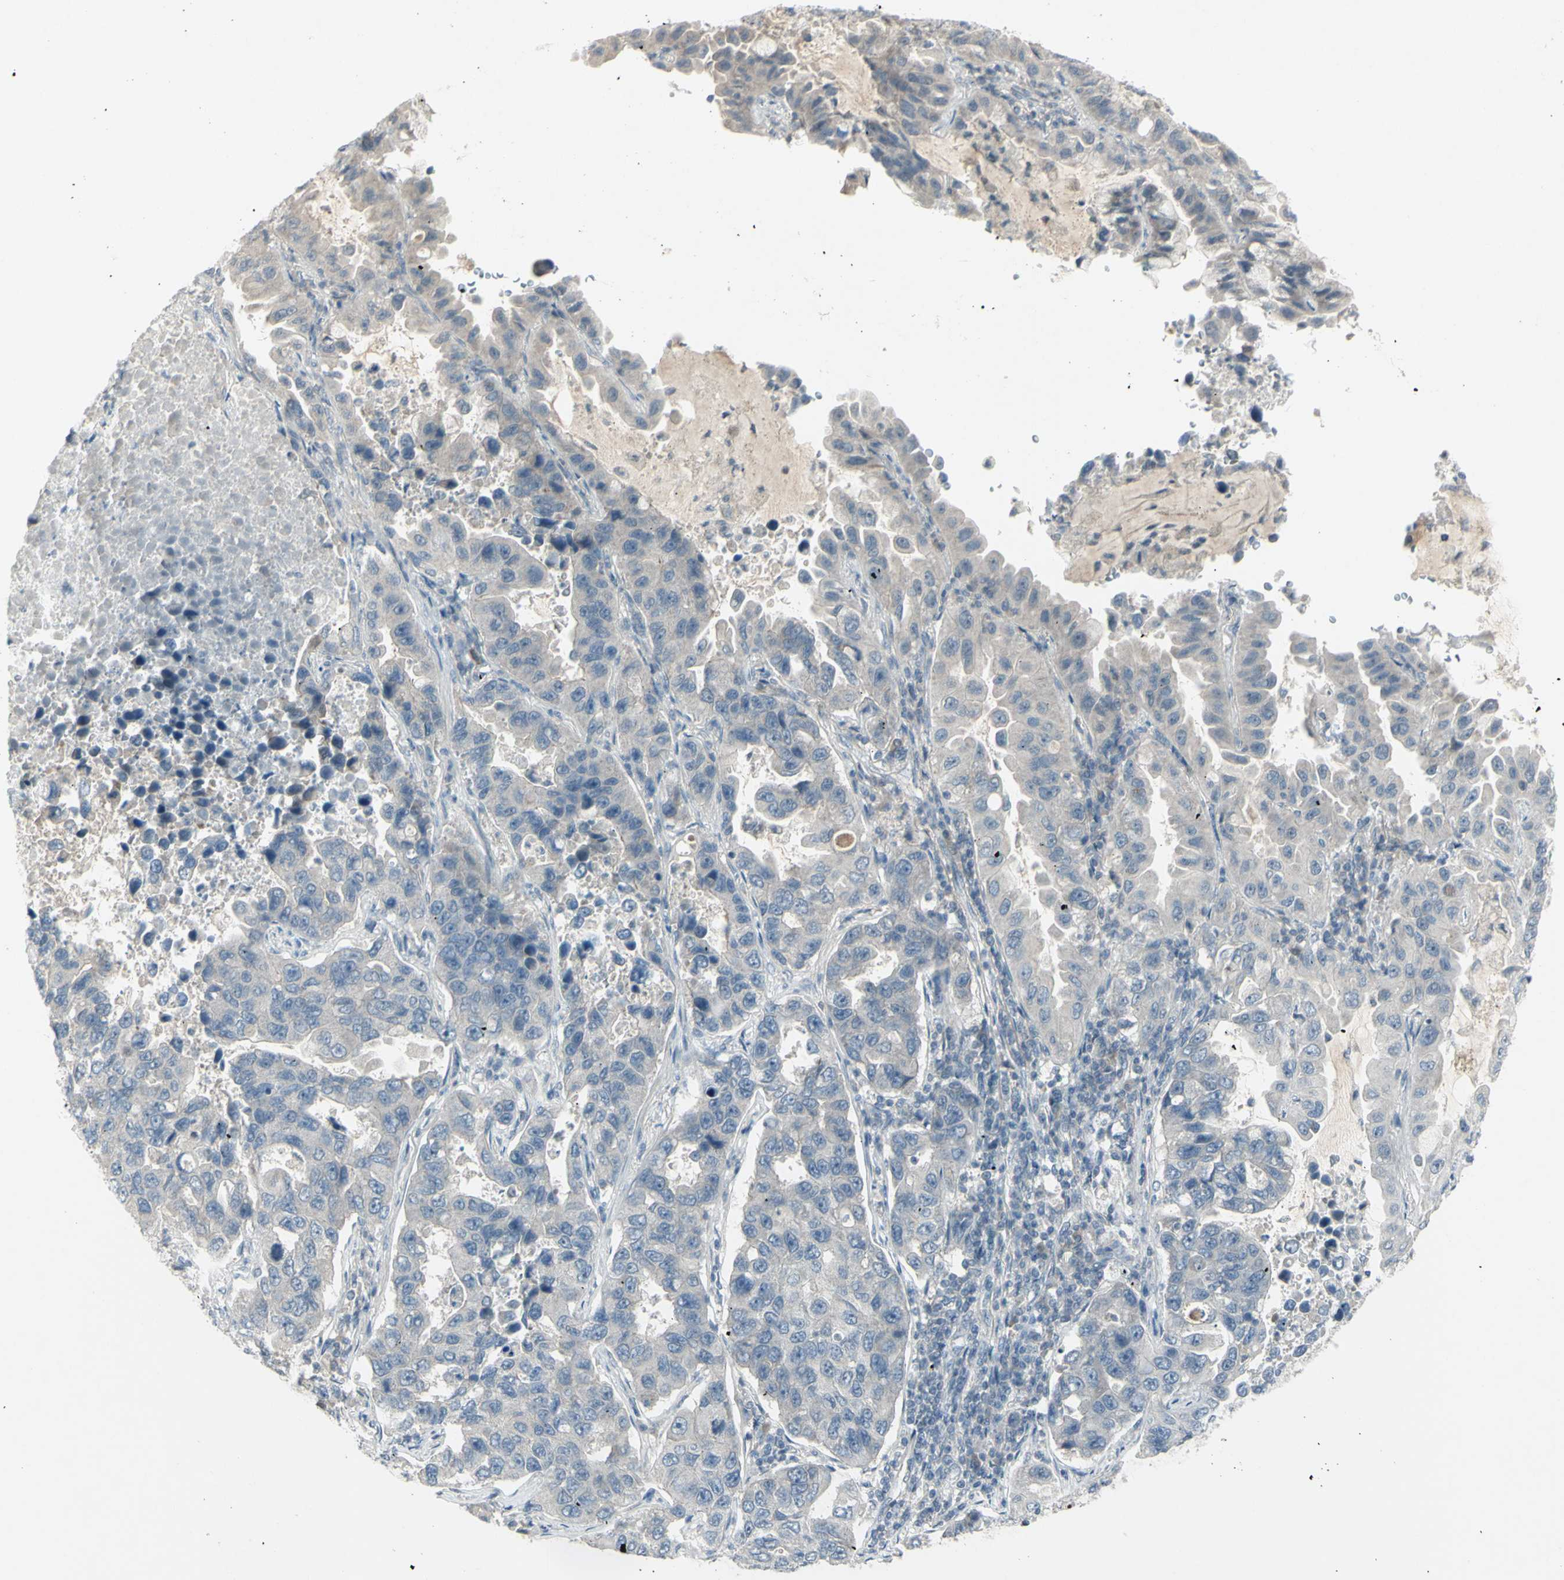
{"staining": {"intensity": "negative", "quantity": "none", "location": "none"}, "tissue": "lung cancer", "cell_type": "Tumor cells", "image_type": "cancer", "snomed": [{"axis": "morphology", "description": "Adenocarcinoma, NOS"}, {"axis": "topography", "description": "Lung"}], "caption": "This is an immunohistochemistry (IHC) photomicrograph of human lung cancer. There is no staining in tumor cells.", "gene": "SH3GL2", "patient": {"sex": "male", "age": 64}}